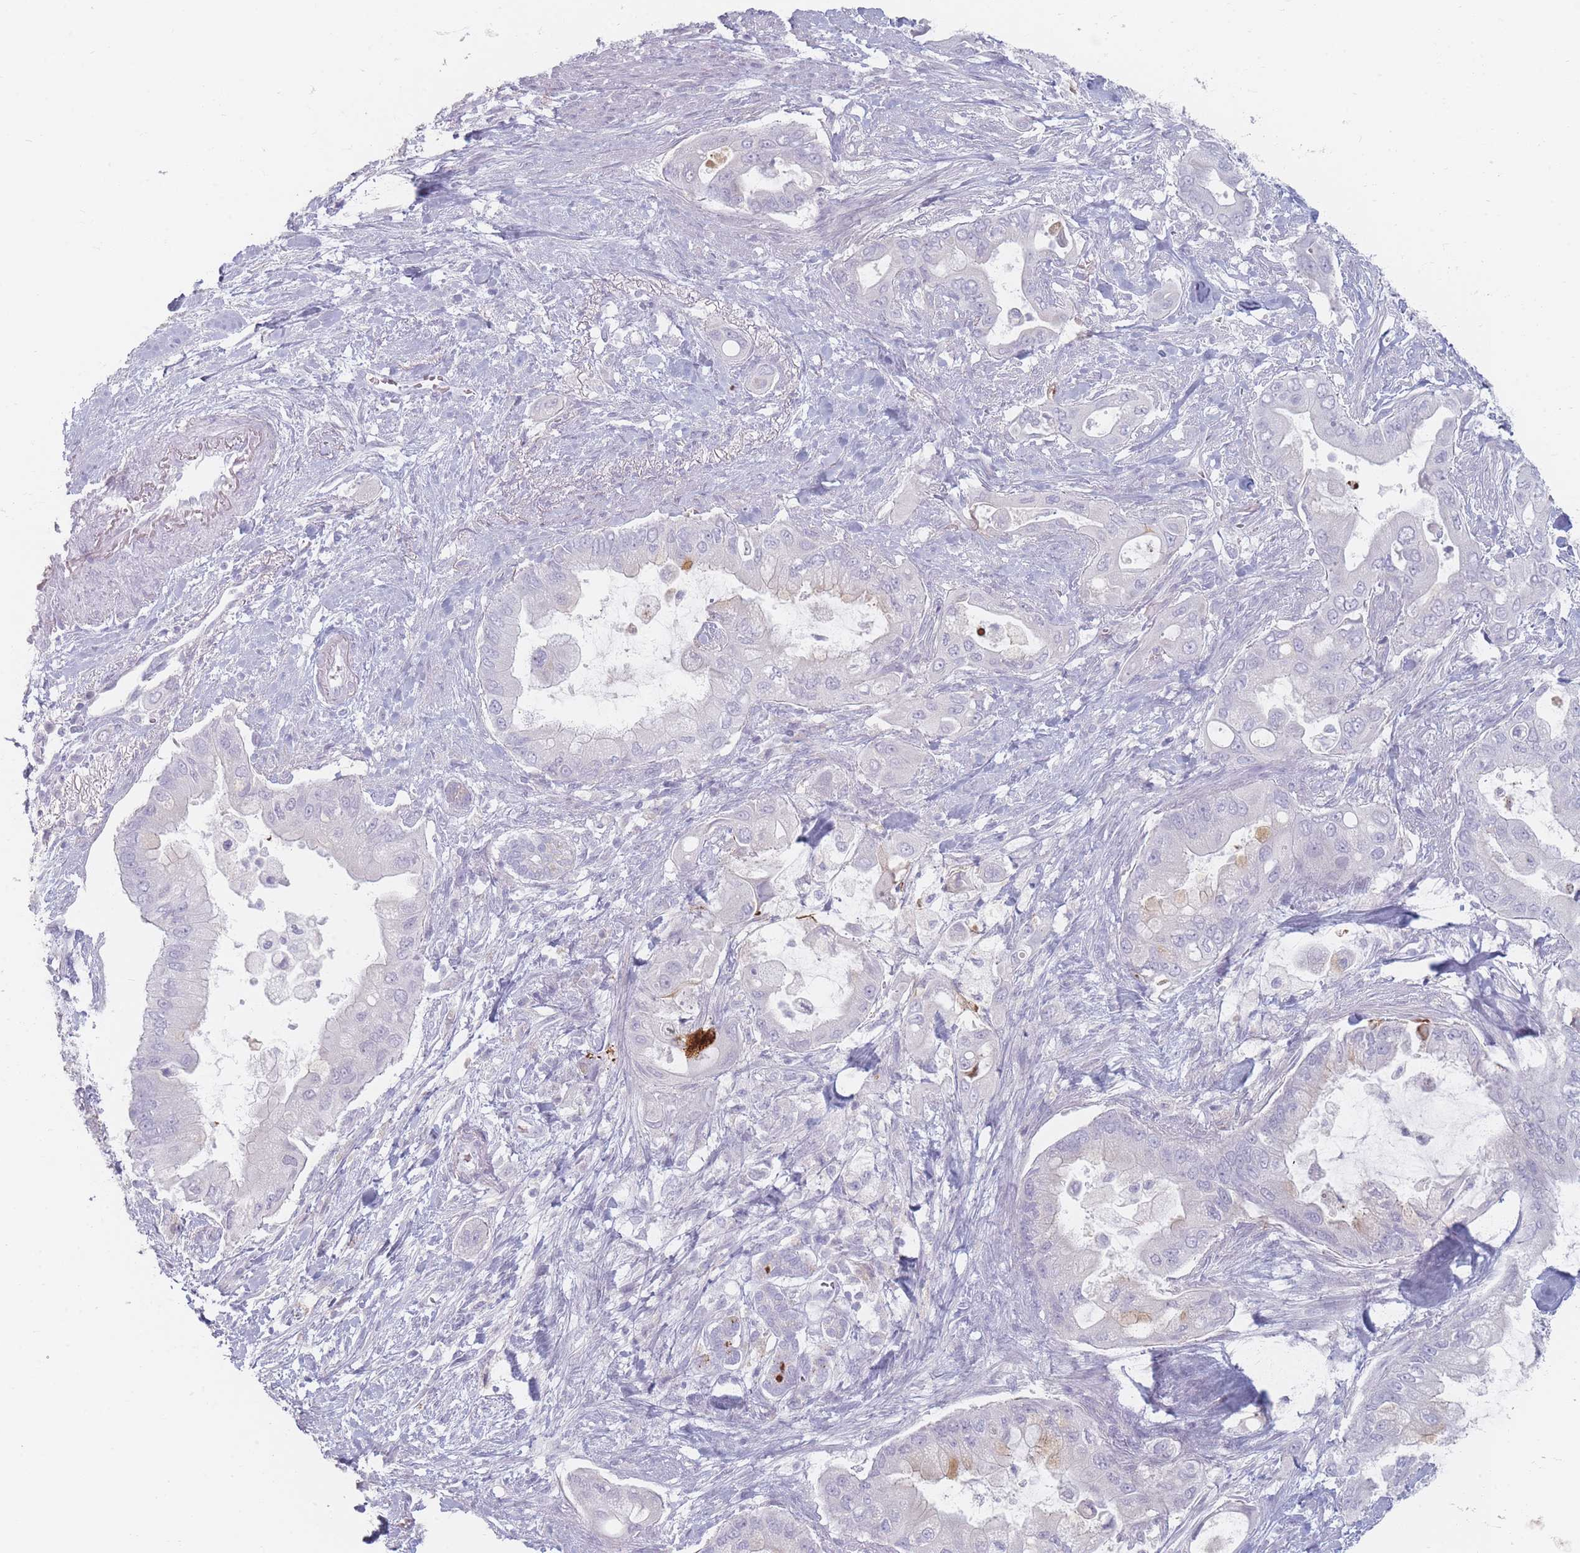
{"staining": {"intensity": "negative", "quantity": "none", "location": "none"}, "tissue": "pancreatic cancer", "cell_type": "Tumor cells", "image_type": "cancer", "snomed": [{"axis": "morphology", "description": "Adenocarcinoma, NOS"}, {"axis": "topography", "description": "Pancreas"}], "caption": "DAB immunohistochemical staining of pancreatic cancer (adenocarcinoma) exhibits no significant staining in tumor cells.", "gene": "HELZ2", "patient": {"sex": "male", "age": 57}}